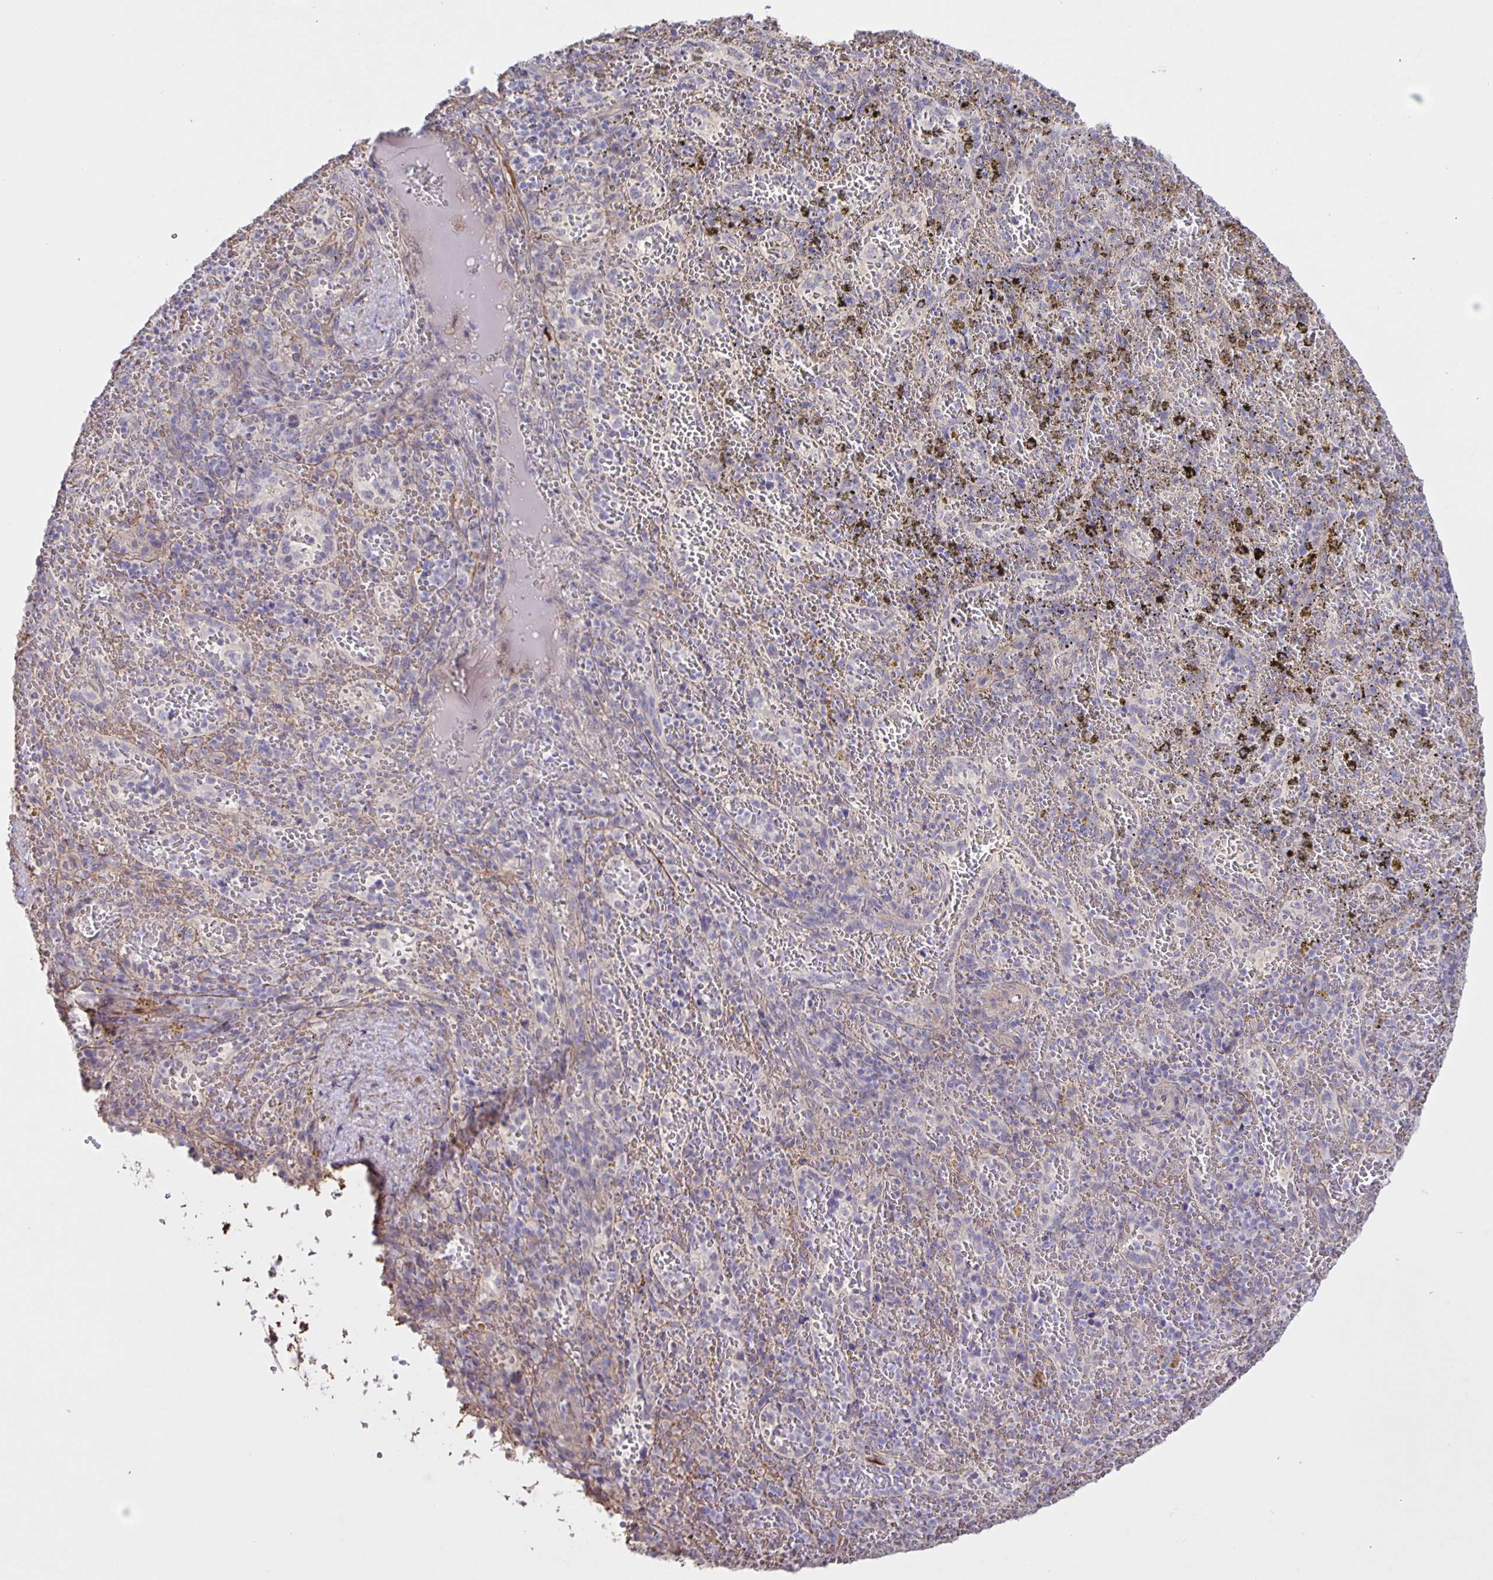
{"staining": {"intensity": "negative", "quantity": "none", "location": "none"}, "tissue": "spleen", "cell_type": "Cells in red pulp", "image_type": "normal", "snomed": [{"axis": "morphology", "description": "Normal tissue, NOS"}, {"axis": "topography", "description": "Spleen"}], "caption": "This is an IHC photomicrograph of normal human spleen. There is no staining in cells in red pulp.", "gene": "SRCIN1", "patient": {"sex": "female", "age": 50}}